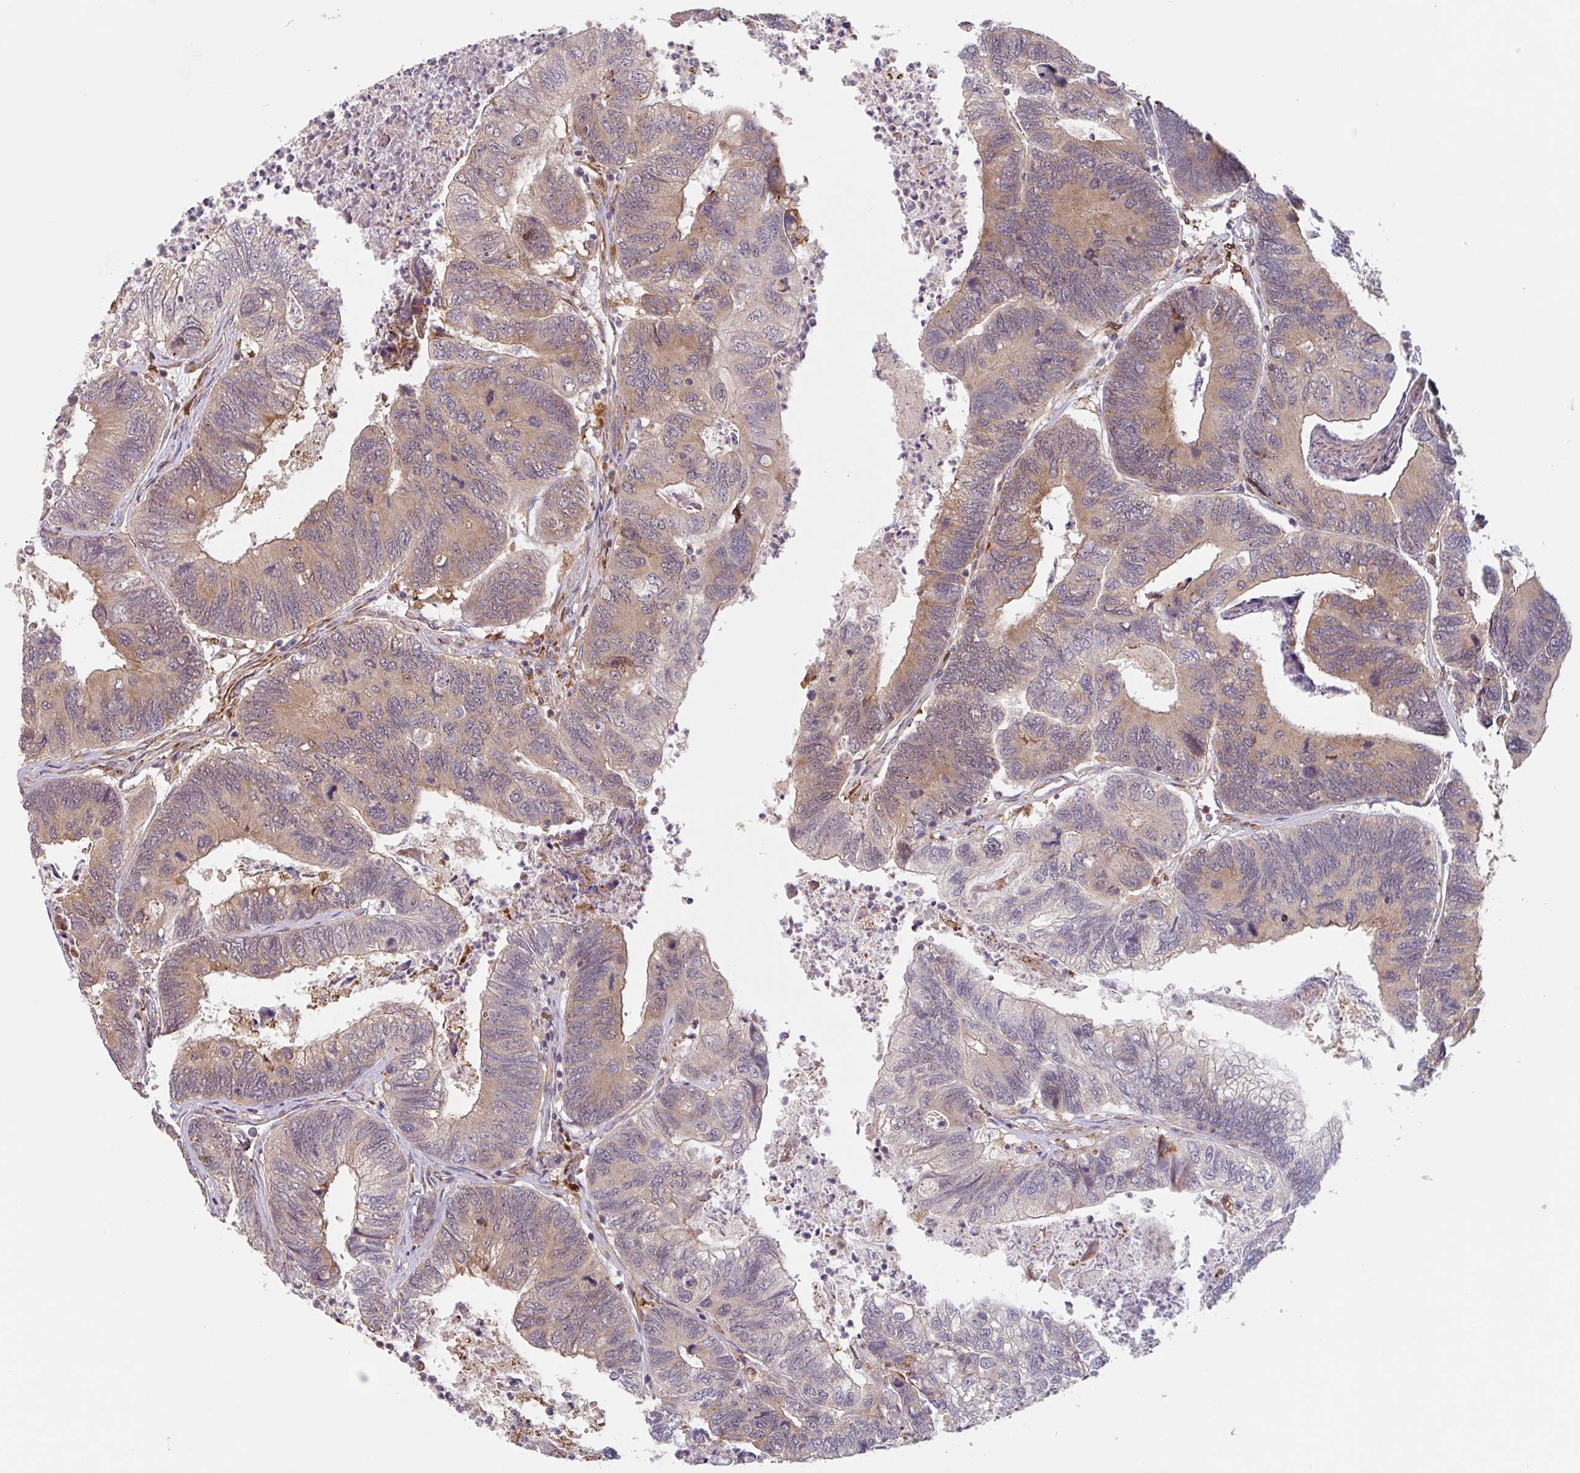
{"staining": {"intensity": "moderate", "quantity": "25%-75%", "location": "cytoplasmic/membranous"}, "tissue": "colorectal cancer", "cell_type": "Tumor cells", "image_type": "cancer", "snomed": [{"axis": "morphology", "description": "Adenocarcinoma, NOS"}, {"axis": "topography", "description": "Colon"}], "caption": "IHC staining of colorectal cancer, which displays medium levels of moderate cytoplasmic/membranous expression in approximately 25%-75% of tumor cells indicating moderate cytoplasmic/membranous protein staining. The staining was performed using DAB (brown) for protein detection and nuclei were counterstained in hematoxylin (blue).", "gene": "NUB1", "patient": {"sex": "female", "age": 67}}